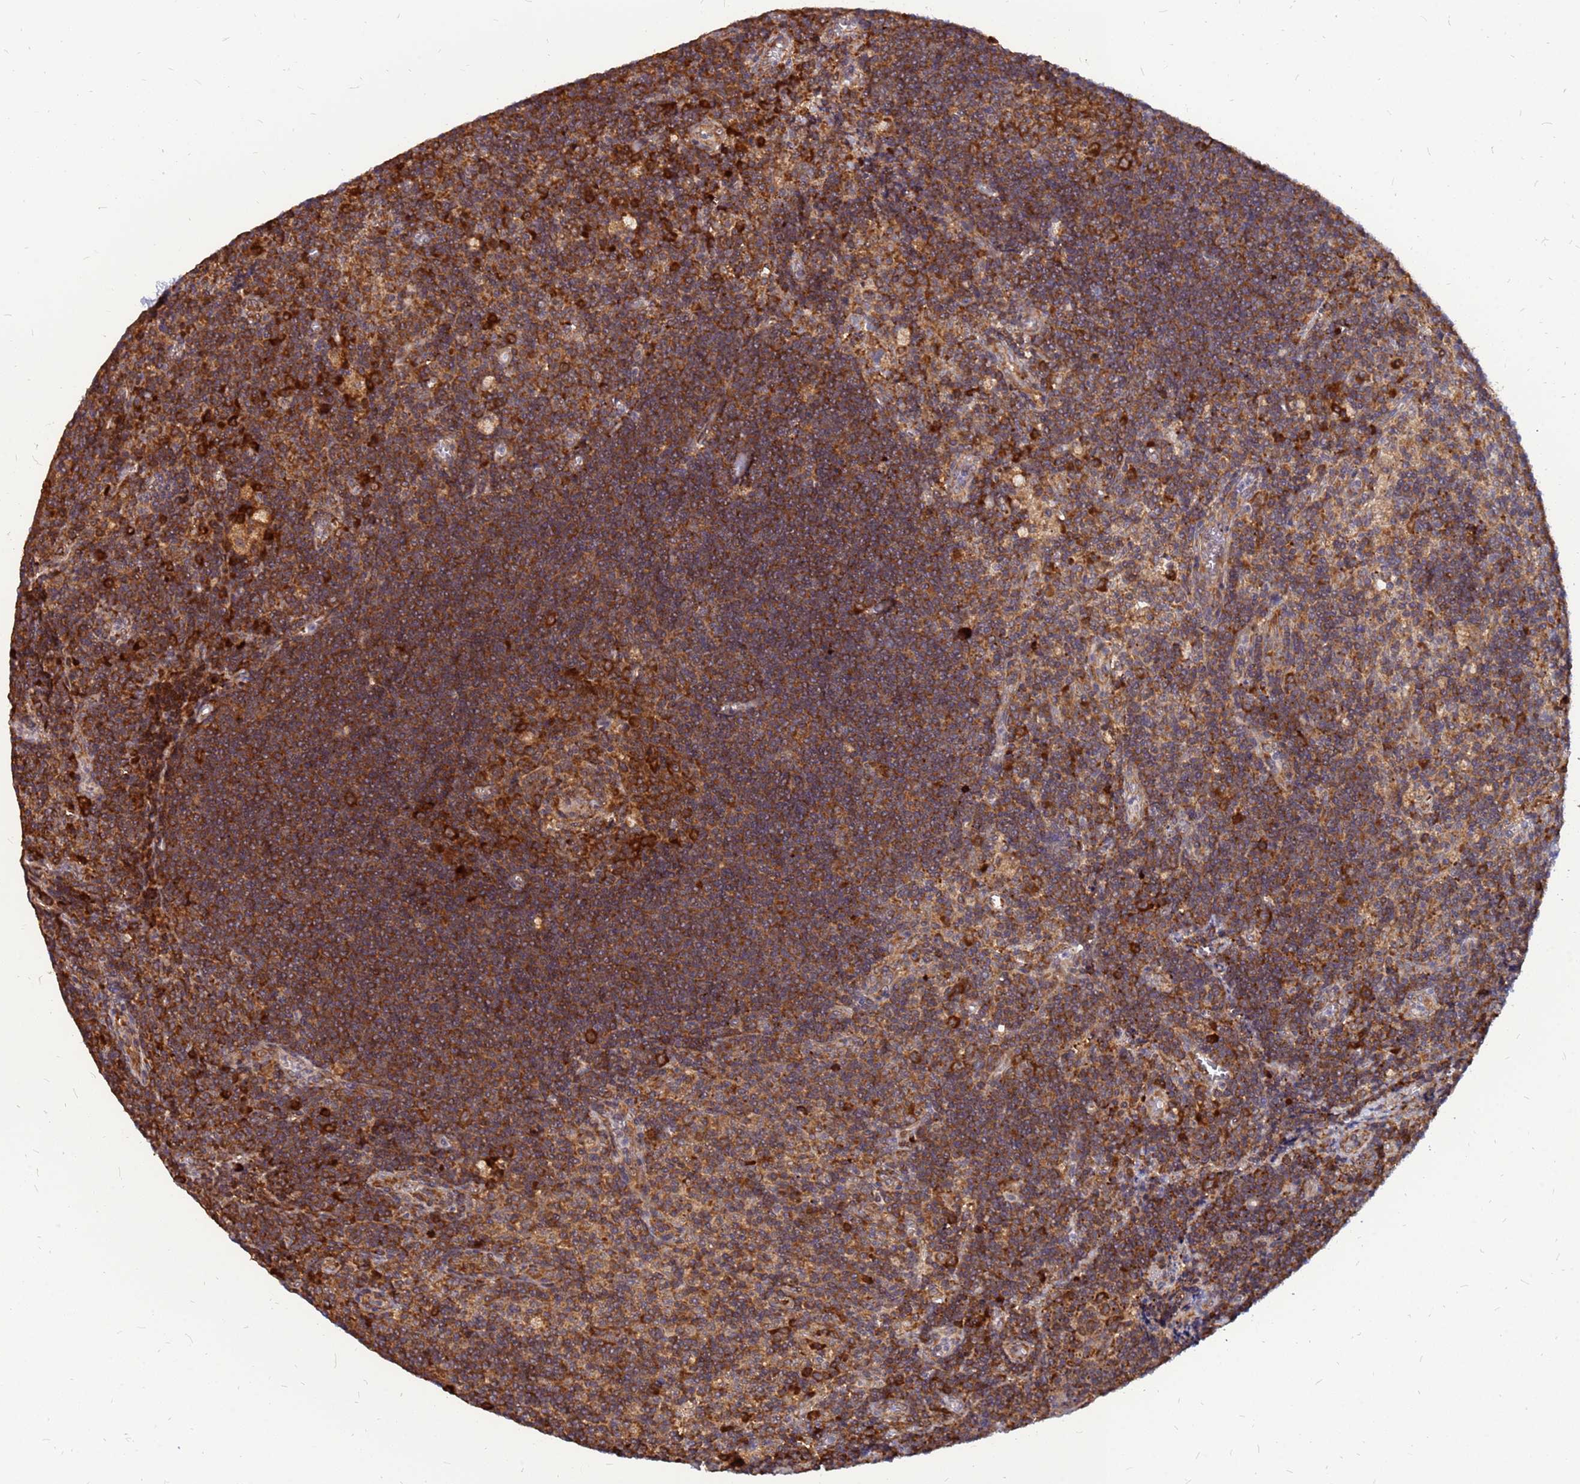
{"staining": {"intensity": "strong", "quantity": ">75%", "location": "cytoplasmic/membranous"}, "tissue": "lymph node", "cell_type": "Germinal center cells", "image_type": "normal", "snomed": [{"axis": "morphology", "description": "Normal tissue, NOS"}, {"axis": "topography", "description": "Lymph node"}], "caption": "Strong cytoplasmic/membranous expression is present in about >75% of germinal center cells in unremarkable lymph node.", "gene": "RPL8", "patient": {"sex": "male", "age": 69}}